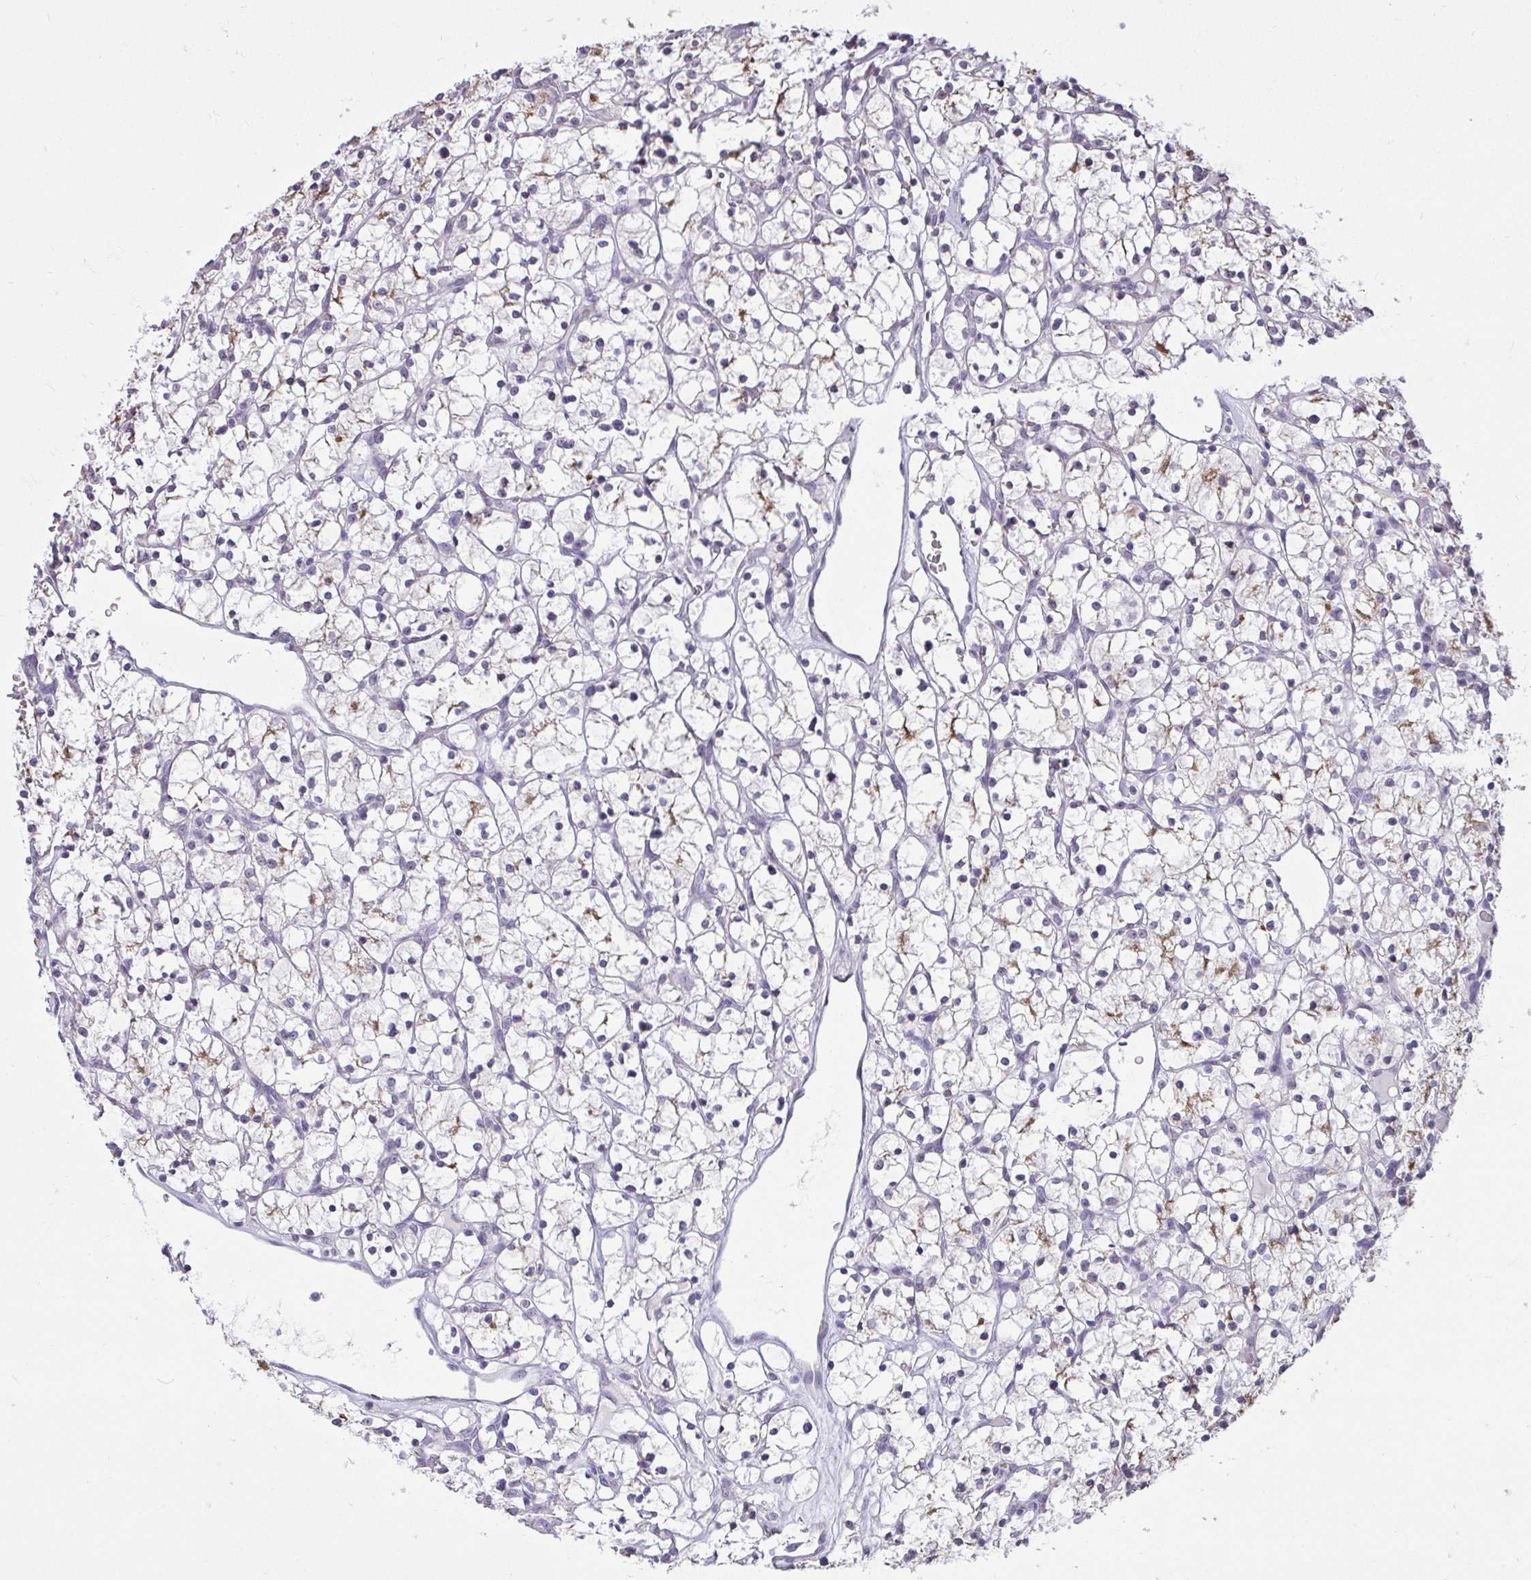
{"staining": {"intensity": "weak", "quantity": "<25%", "location": "cytoplasmic/membranous"}, "tissue": "renal cancer", "cell_type": "Tumor cells", "image_type": "cancer", "snomed": [{"axis": "morphology", "description": "Adenocarcinoma, NOS"}, {"axis": "topography", "description": "Kidney"}], "caption": "This micrograph is of adenocarcinoma (renal) stained with immunohistochemistry to label a protein in brown with the nuclei are counter-stained blue. There is no positivity in tumor cells. Nuclei are stained in blue.", "gene": "NPPA", "patient": {"sex": "female", "age": 64}}